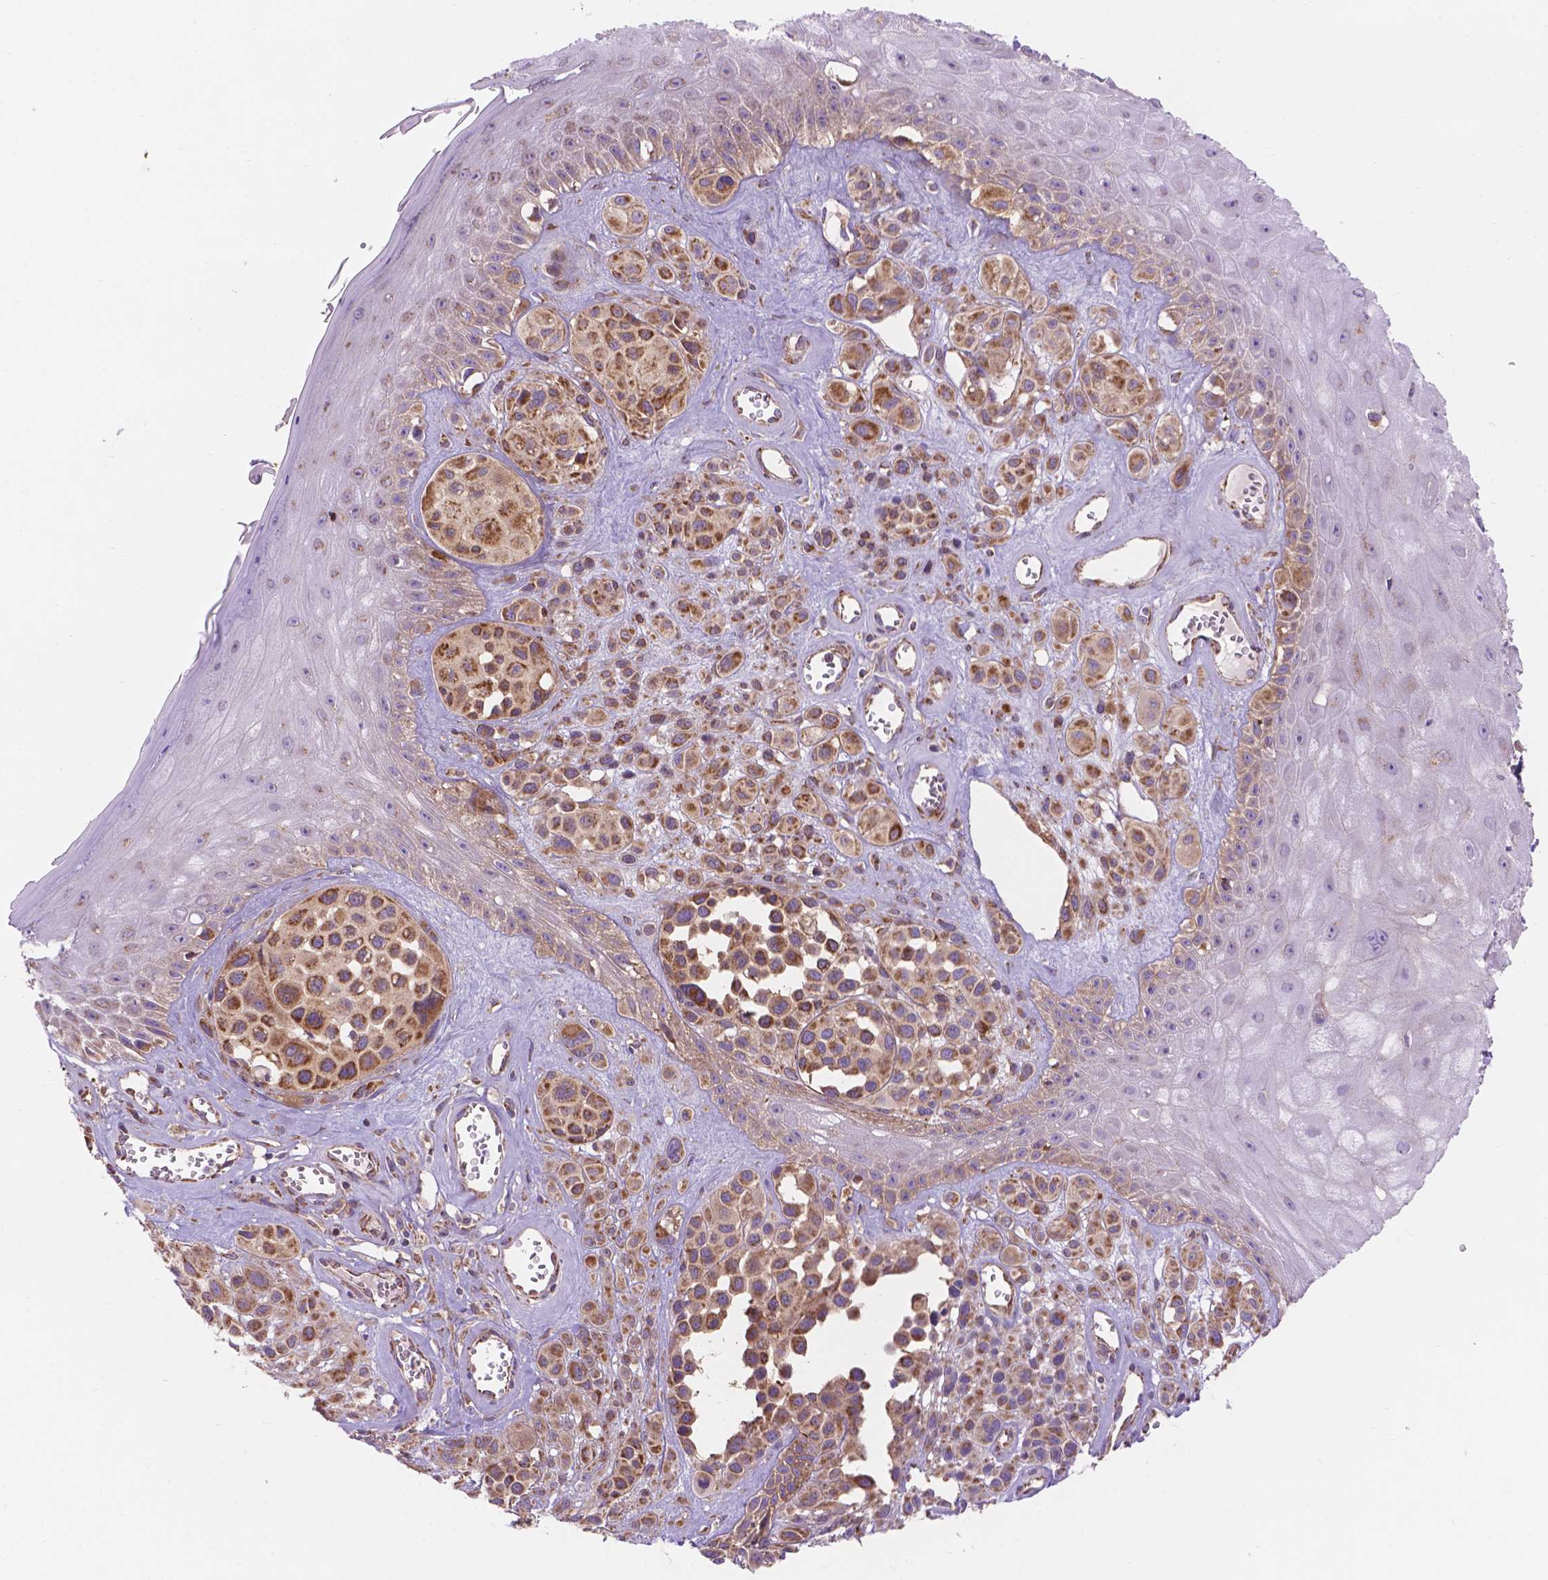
{"staining": {"intensity": "moderate", "quantity": ">75%", "location": "cytoplasmic/membranous"}, "tissue": "melanoma", "cell_type": "Tumor cells", "image_type": "cancer", "snomed": [{"axis": "morphology", "description": "Malignant melanoma, NOS"}, {"axis": "topography", "description": "Skin"}], "caption": "Protein expression analysis of malignant melanoma demonstrates moderate cytoplasmic/membranous positivity in about >75% of tumor cells.", "gene": "AK3", "patient": {"sex": "male", "age": 77}}